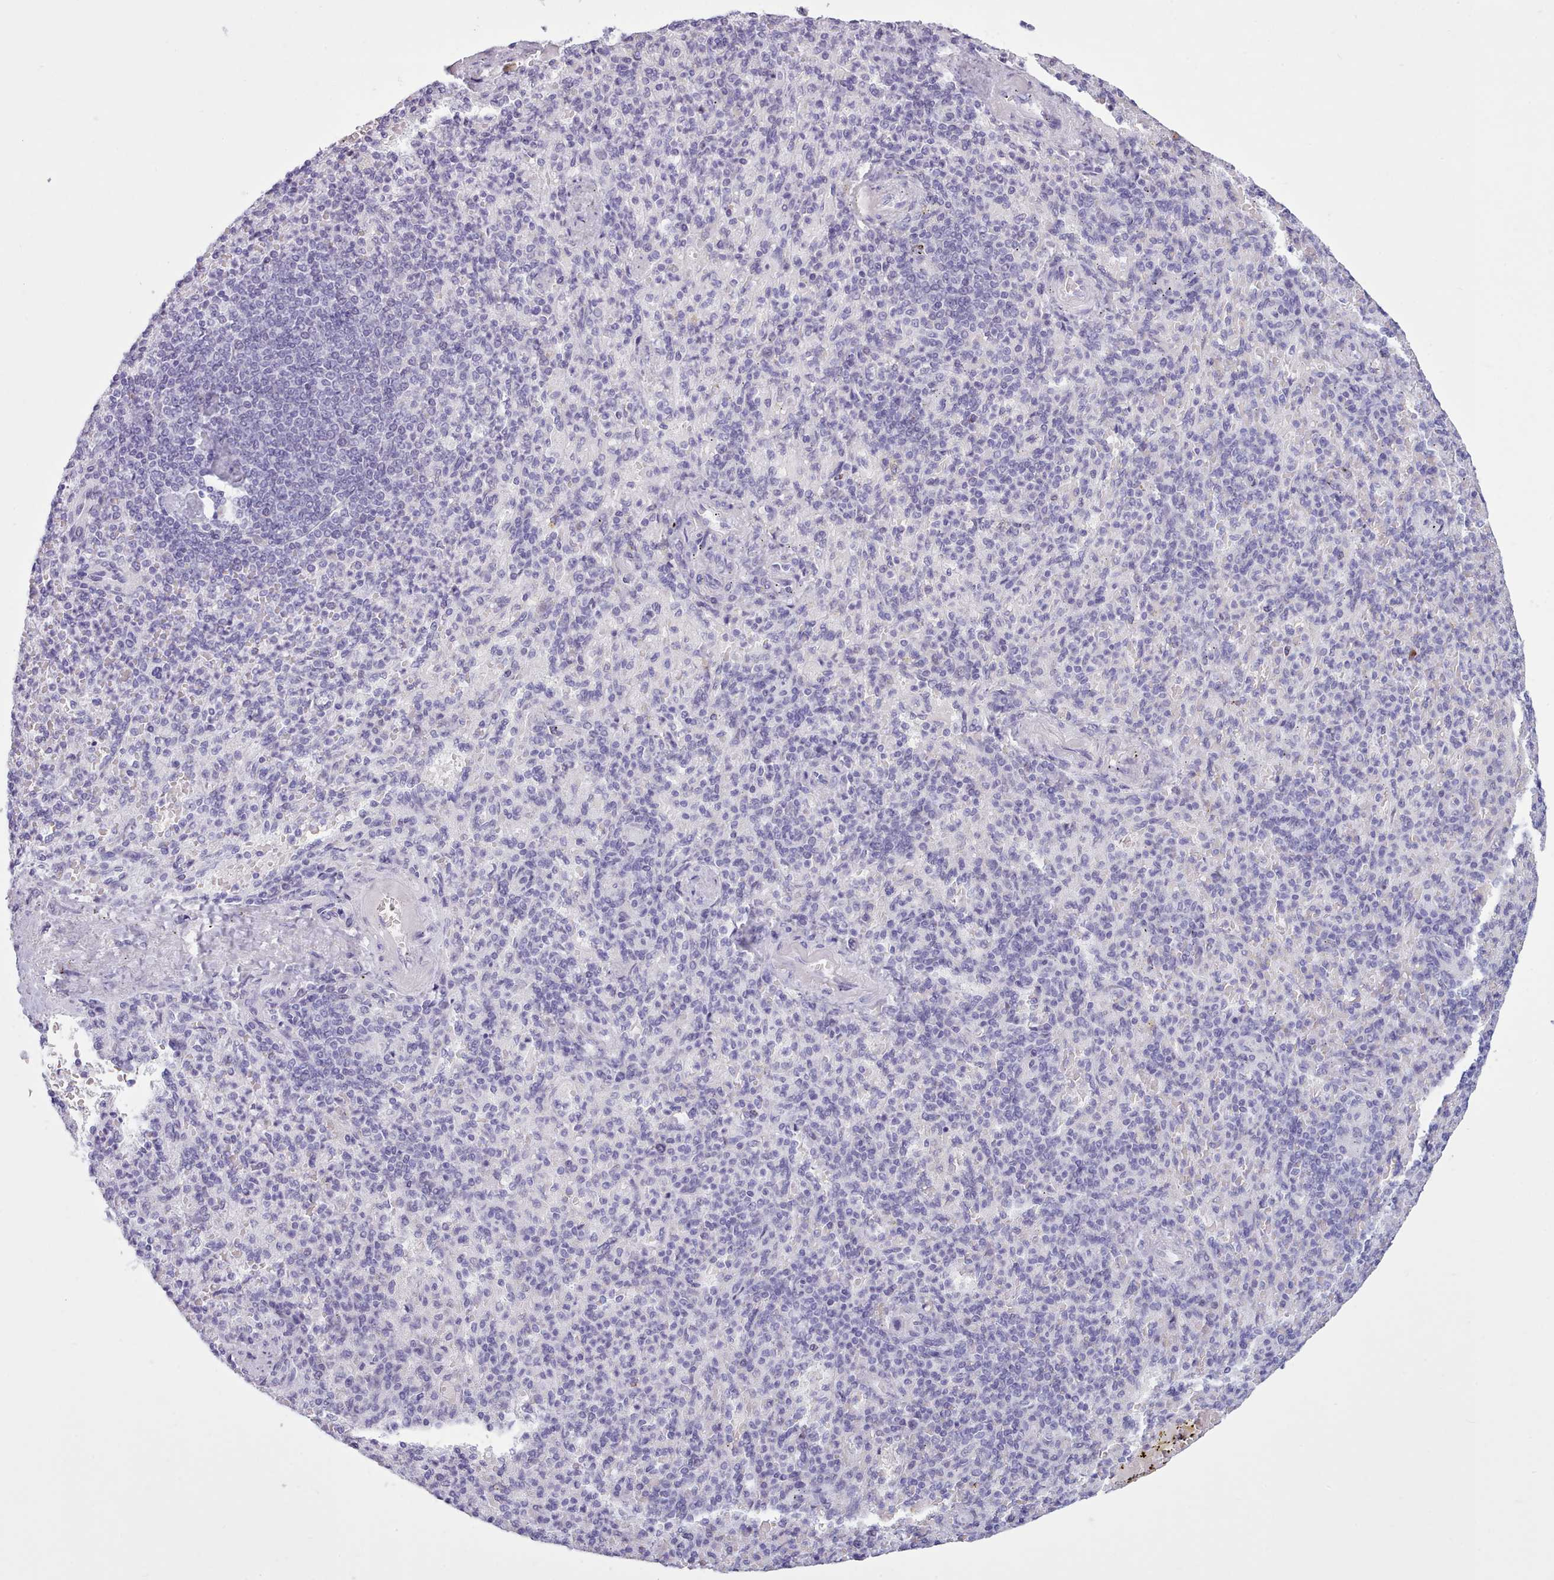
{"staining": {"intensity": "negative", "quantity": "none", "location": "none"}, "tissue": "spleen", "cell_type": "Cells in red pulp", "image_type": "normal", "snomed": [{"axis": "morphology", "description": "Normal tissue, NOS"}, {"axis": "topography", "description": "Spleen"}], "caption": "DAB (3,3'-diaminobenzidine) immunohistochemical staining of benign human spleen reveals no significant staining in cells in red pulp. (DAB immunohistochemistry visualized using brightfield microscopy, high magnification).", "gene": "FBXO48", "patient": {"sex": "female", "age": 74}}